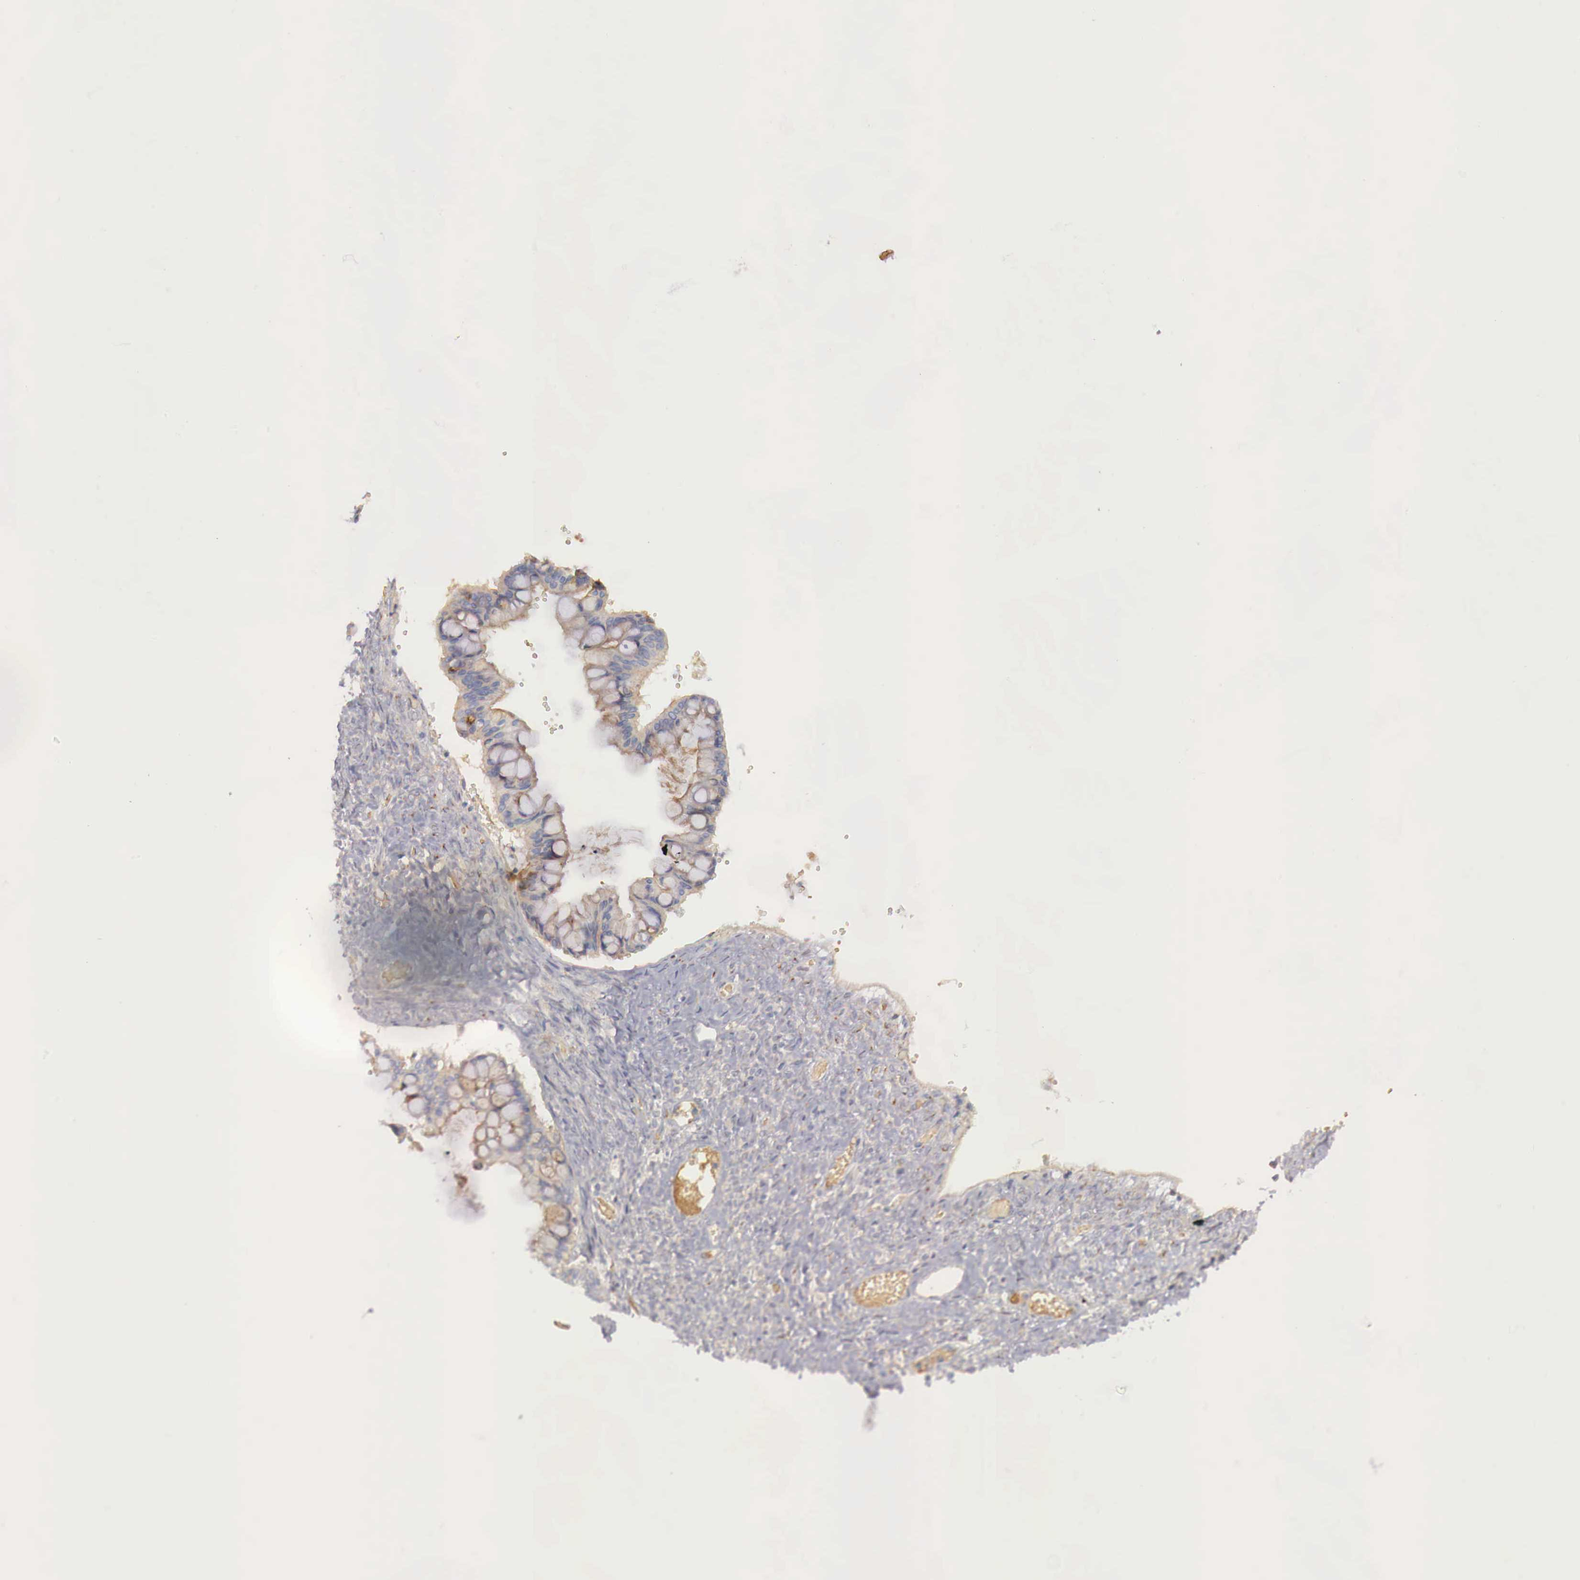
{"staining": {"intensity": "weak", "quantity": ">75%", "location": "cytoplasmic/membranous"}, "tissue": "ovarian cancer", "cell_type": "Tumor cells", "image_type": "cancer", "snomed": [{"axis": "morphology", "description": "Cystadenocarcinoma, mucinous, NOS"}, {"axis": "topography", "description": "Ovary"}], "caption": "Tumor cells display weak cytoplasmic/membranous staining in approximately >75% of cells in ovarian cancer.", "gene": "KLHDC7B", "patient": {"sex": "female", "age": 57}}